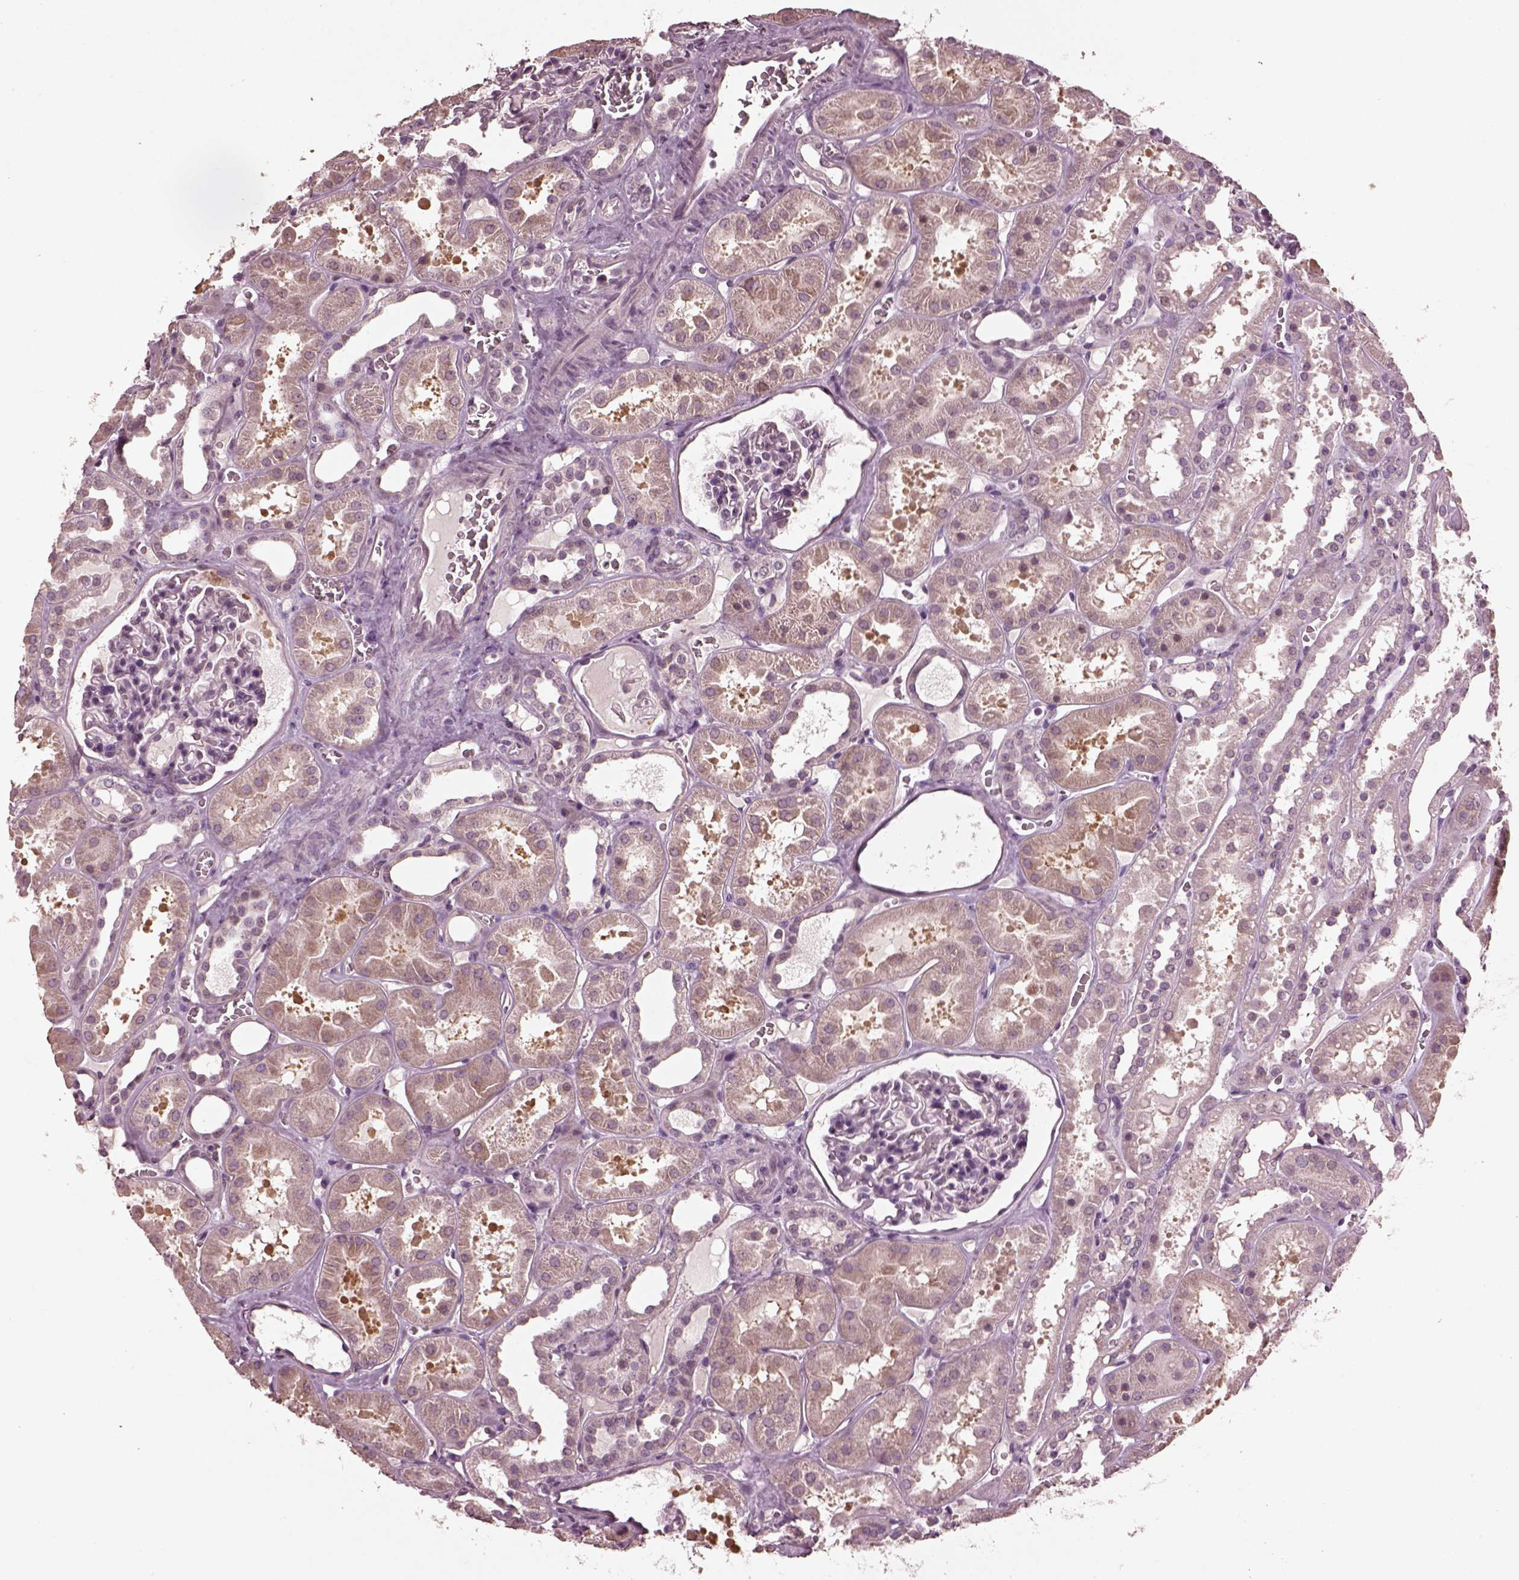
{"staining": {"intensity": "negative", "quantity": "none", "location": "none"}, "tissue": "kidney", "cell_type": "Cells in glomeruli", "image_type": "normal", "snomed": [{"axis": "morphology", "description": "Normal tissue, NOS"}, {"axis": "topography", "description": "Kidney"}], "caption": "Immunohistochemistry micrograph of unremarkable kidney: kidney stained with DAB reveals no significant protein expression in cells in glomeruli. (DAB immunohistochemistry (IHC) visualized using brightfield microscopy, high magnification).", "gene": "IL18RAP", "patient": {"sex": "female", "age": 41}}